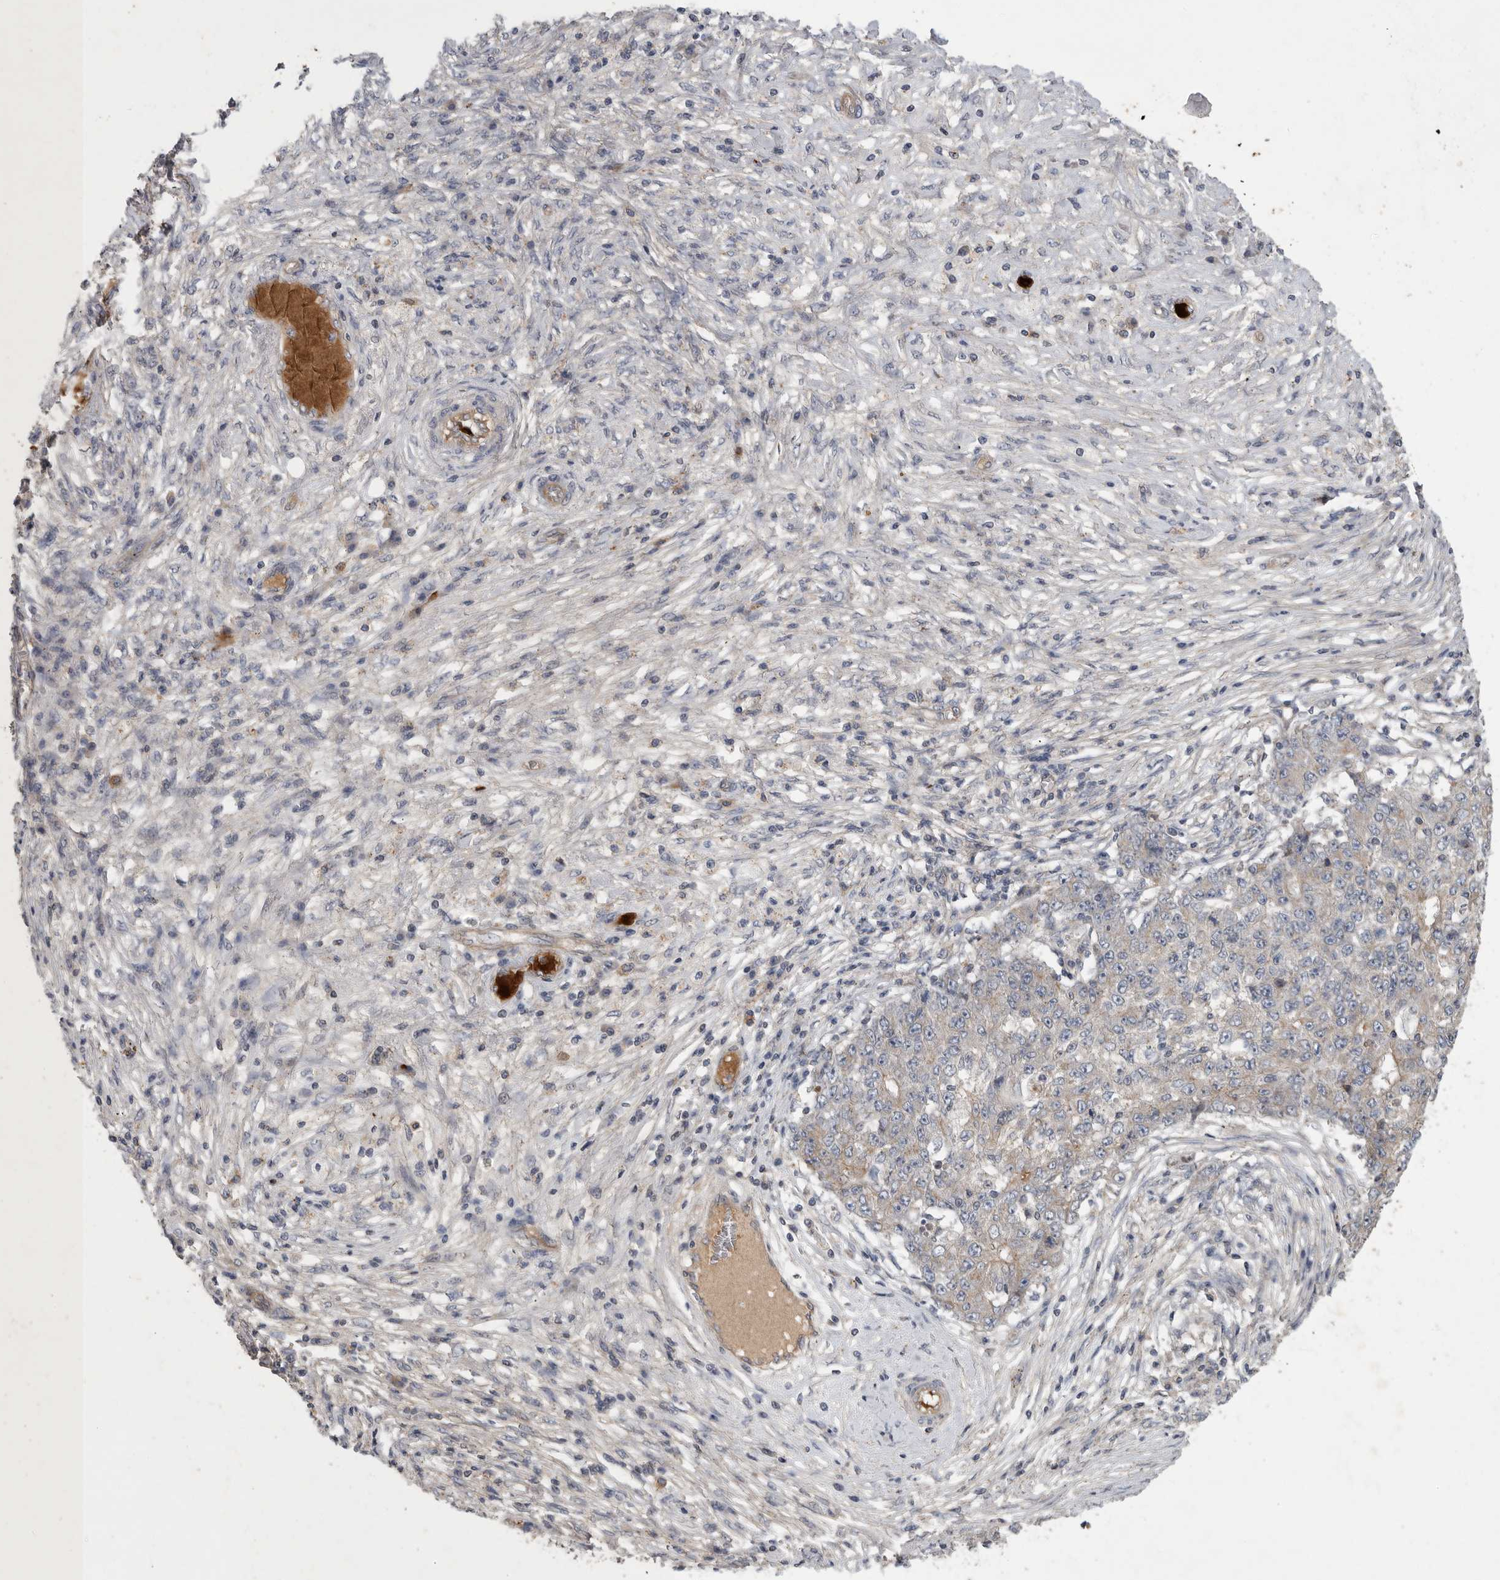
{"staining": {"intensity": "negative", "quantity": "none", "location": "none"}, "tissue": "ovarian cancer", "cell_type": "Tumor cells", "image_type": "cancer", "snomed": [{"axis": "morphology", "description": "Carcinoma, endometroid"}, {"axis": "topography", "description": "Ovary"}], "caption": "Immunohistochemical staining of human ovarian cancer displays no significant positivity in tumor cells.", "gene": "MLPH", "patient": {"sex": "female", "age": 42}}